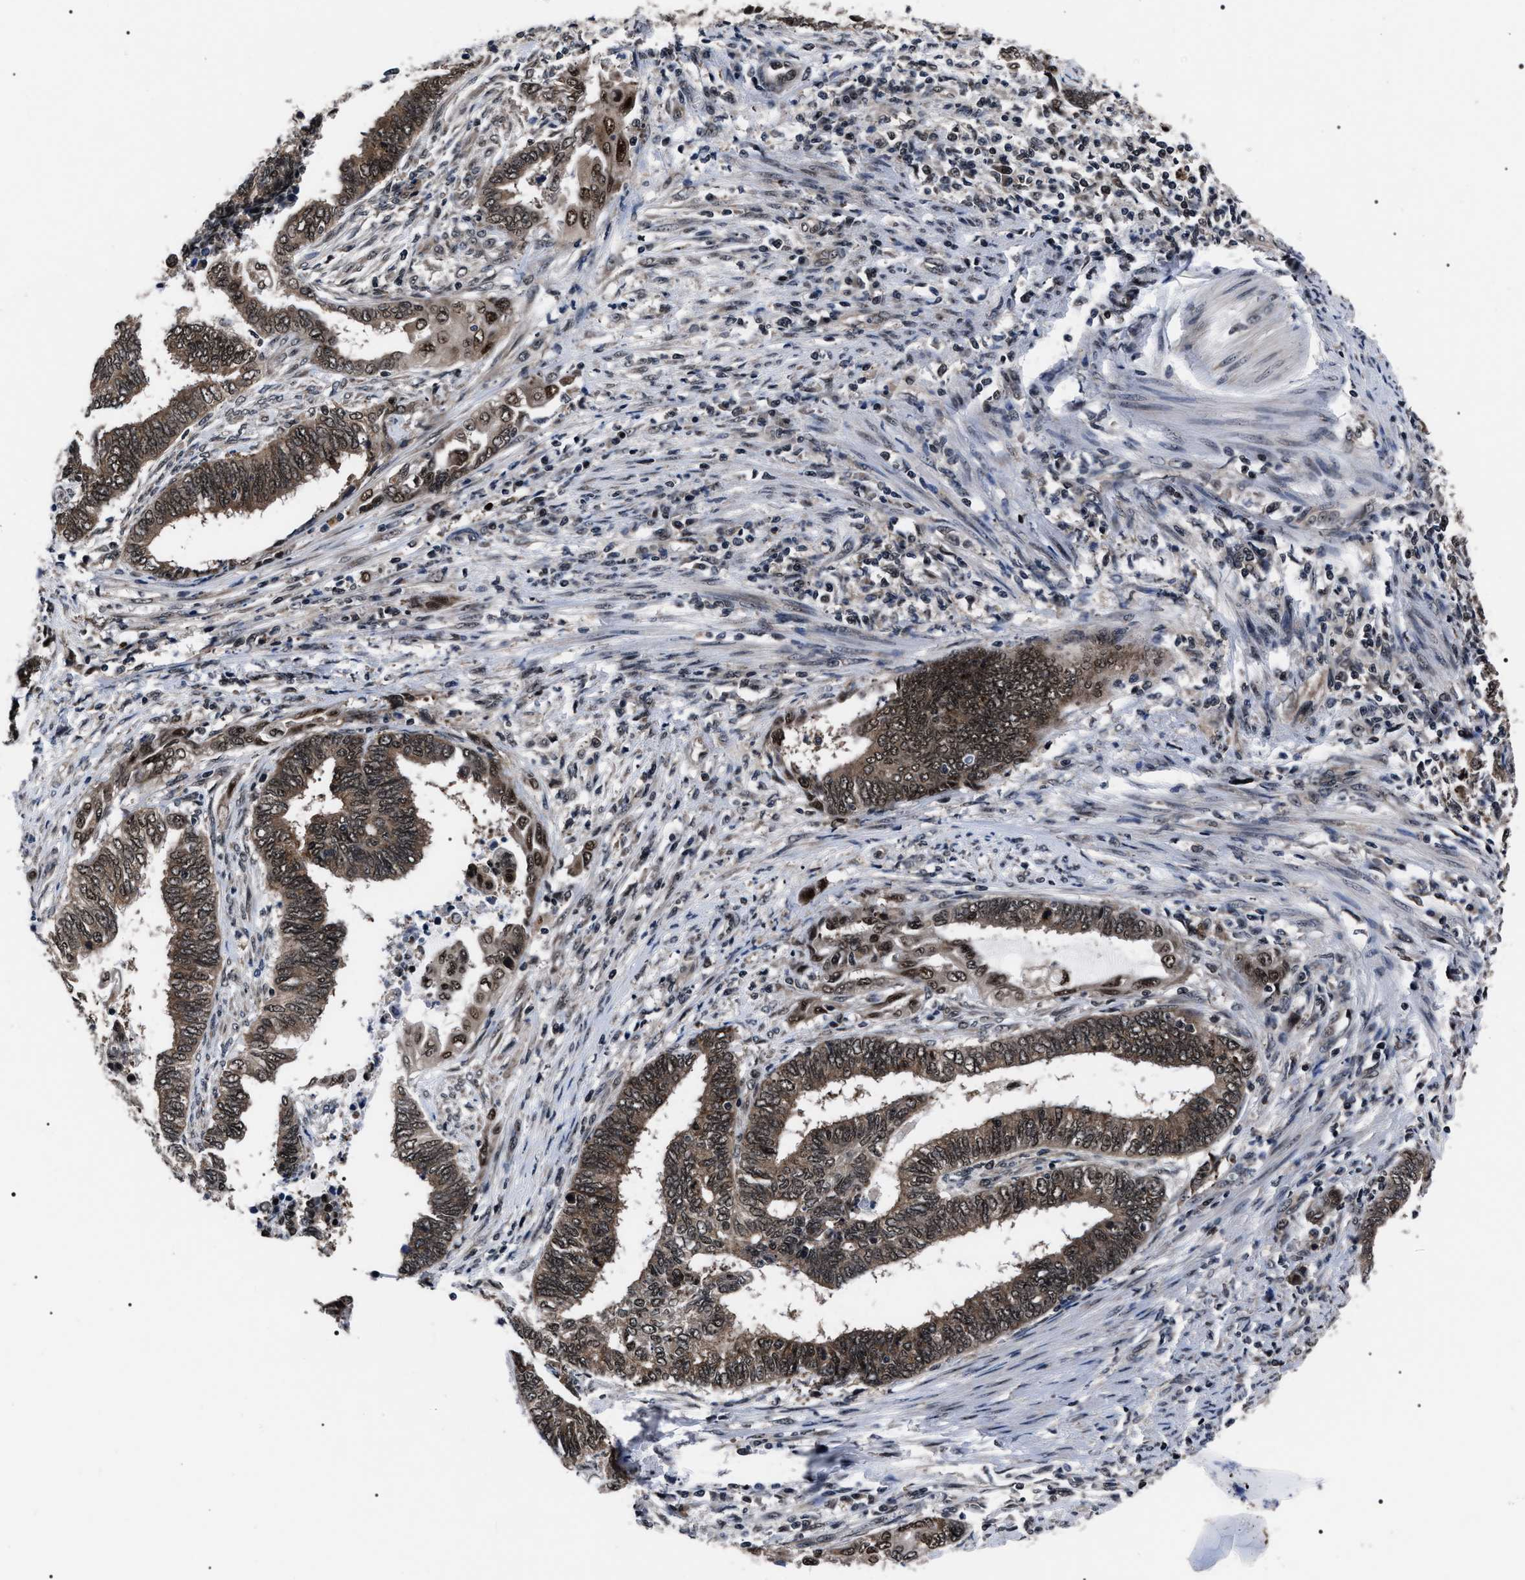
{"staining": {"intensity": "moderate", "quantity": ">75%", "location": "cytoplasmic/membranous,nuclear"}, "tissue": "endometrial cancer", "cell_type": "Tumor cells", "image_type": "cancer", "snomed": [{"axis": "morphology", "description": "Adenocarcinoma, NOS"}, {"axis": "topography", "description": "Uterus"}, {"axis": "topography", "description": "Endometrium"}], "caption": "Immunohistochemical staining of endometrial cancer reveals medium levels of moderate cytoplasmic/membranous and nuclear protein expression in approximately >75% of tumor cells.", "gene": "CSNK2A1", "patient": {"sex": "female", "age": 70}}